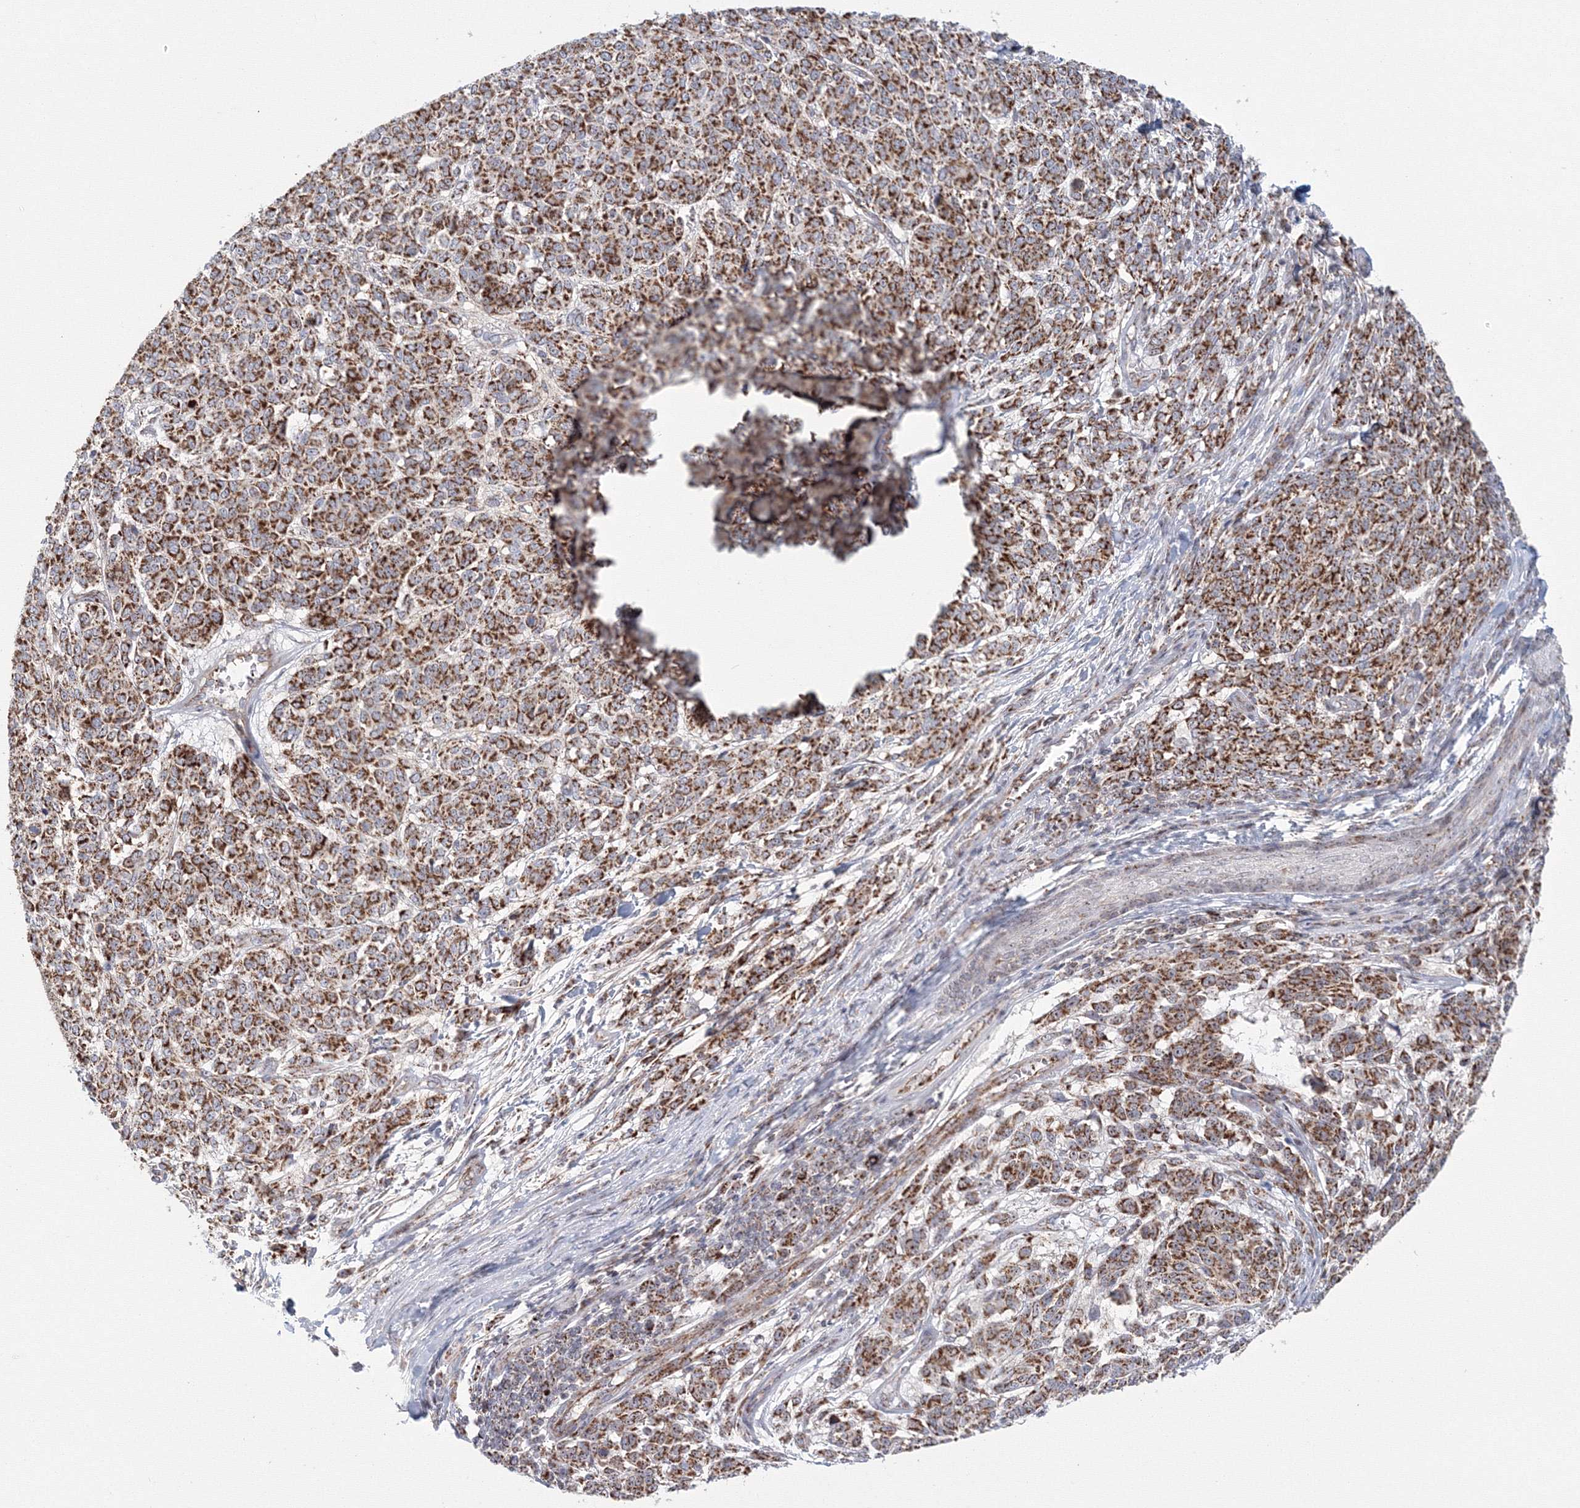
{"staining": {"intensity": "strong", "quantity": ">75%", "location": "cytoplasmic/membranous"}, "tissue": "melanoma", "cell_type": "Tumor cells", "image_type": "cancer", "snomed": [{"axis": "morphology", "description": "Malignant melanoma, NOS"}, {"axis": "topography", "description": "Skin"}], "caption": "Immunohistochemistry (IHC) (DAB) staining of human melanoma displays strong cytoplasmic/membranous protein staining in about >75% of tumor cells. (DAB (3,3'-diaminobenzidine) = brown stain, brightfield microscopy at high magnification).", "gene": "GRPEL1", "patient": {"sex": "male", "age": 49}}